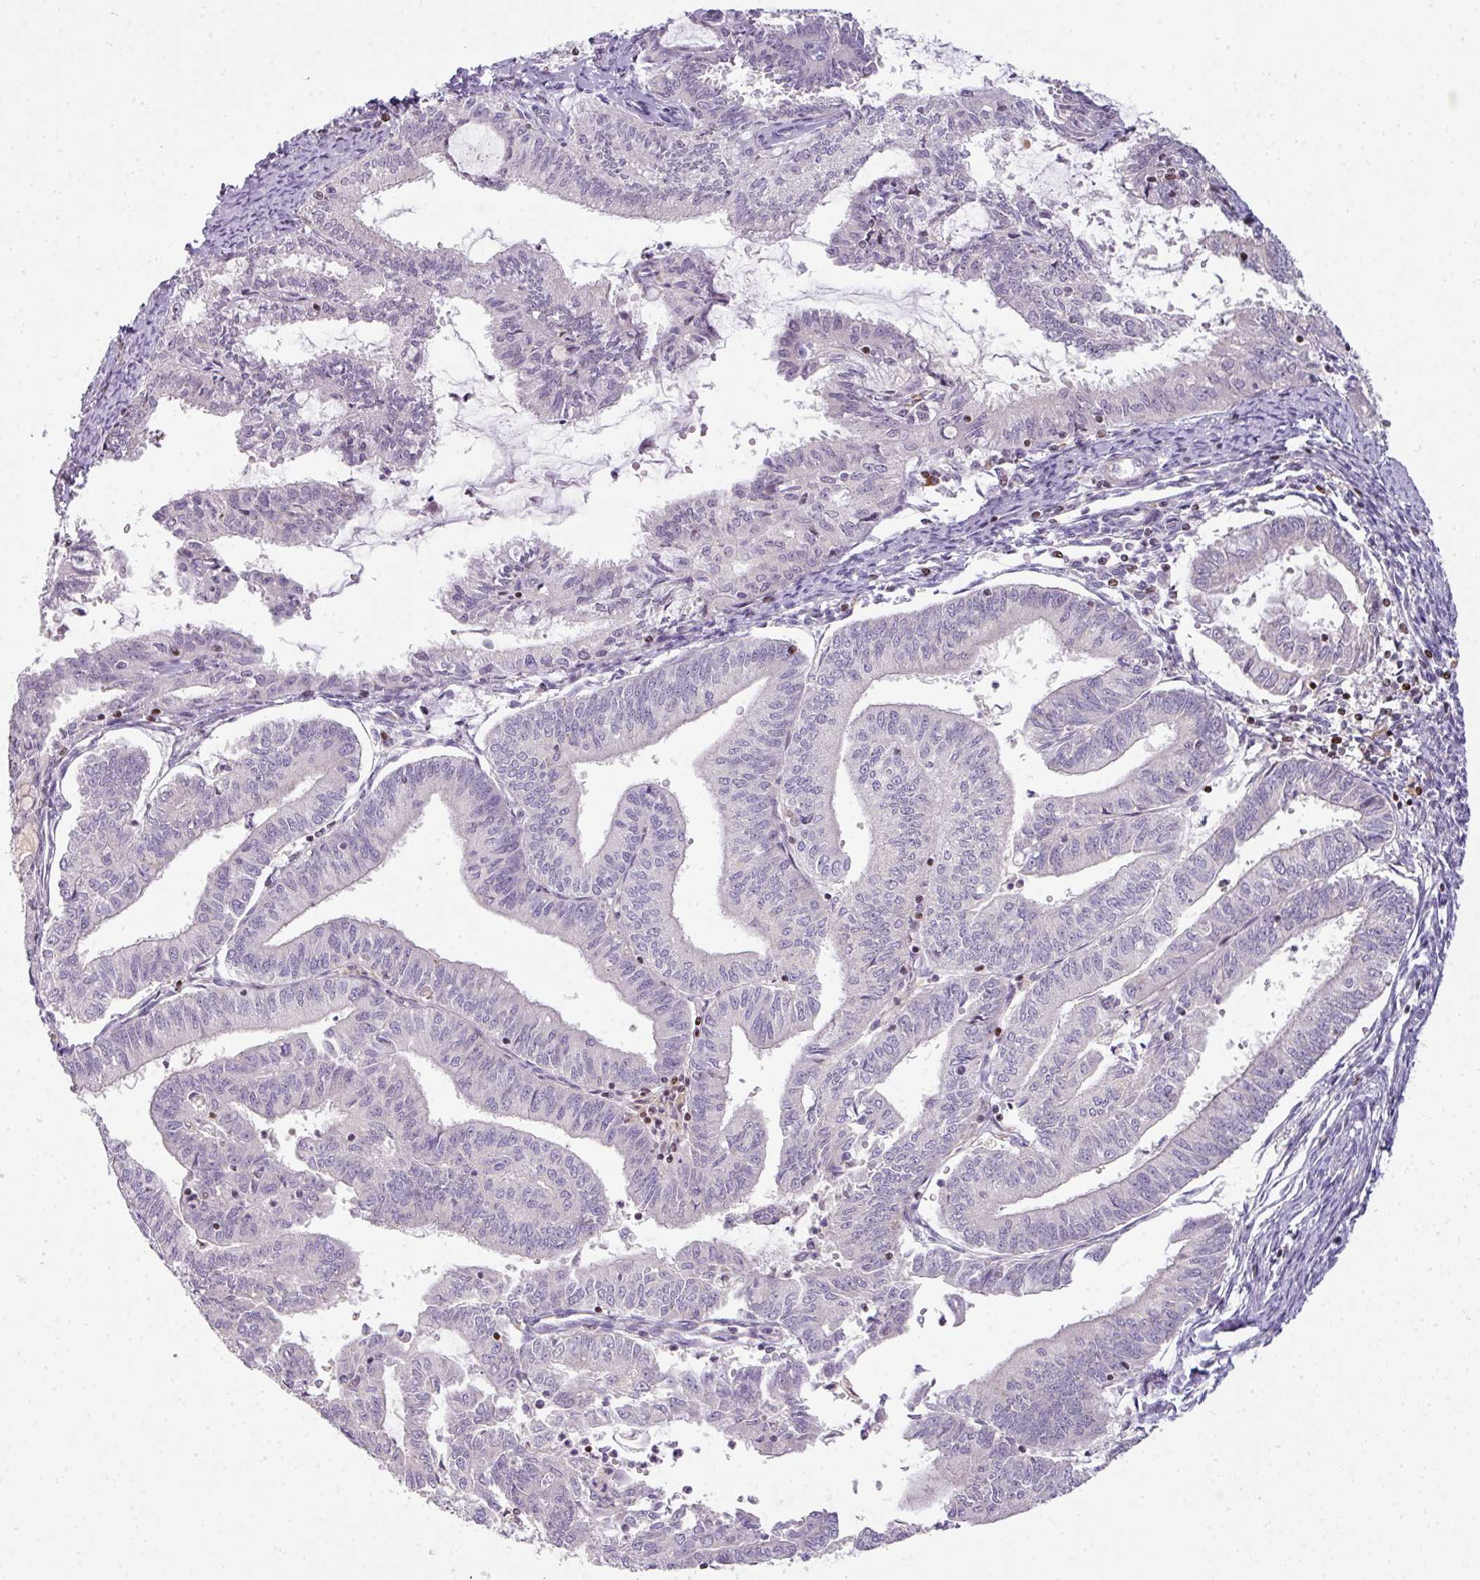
{"staining": {"intensity": "negative", "quantity": "none", "location": "none"}, "tissue": "endometrial cancer", "cell_type": "Tumor cells", "image_type": "cancer", "snomed": [{"axis": "morphology", "description": "Adenocarcinoma, NOS"}, {"axis": "topography", "description": "Endometrium"}], "caption": "Tumor cells are negative for protein expression in human adenocarcinoma (endometrial).", "gene": "STAT5A", "patient": {"sex": "female", "age": 70}}